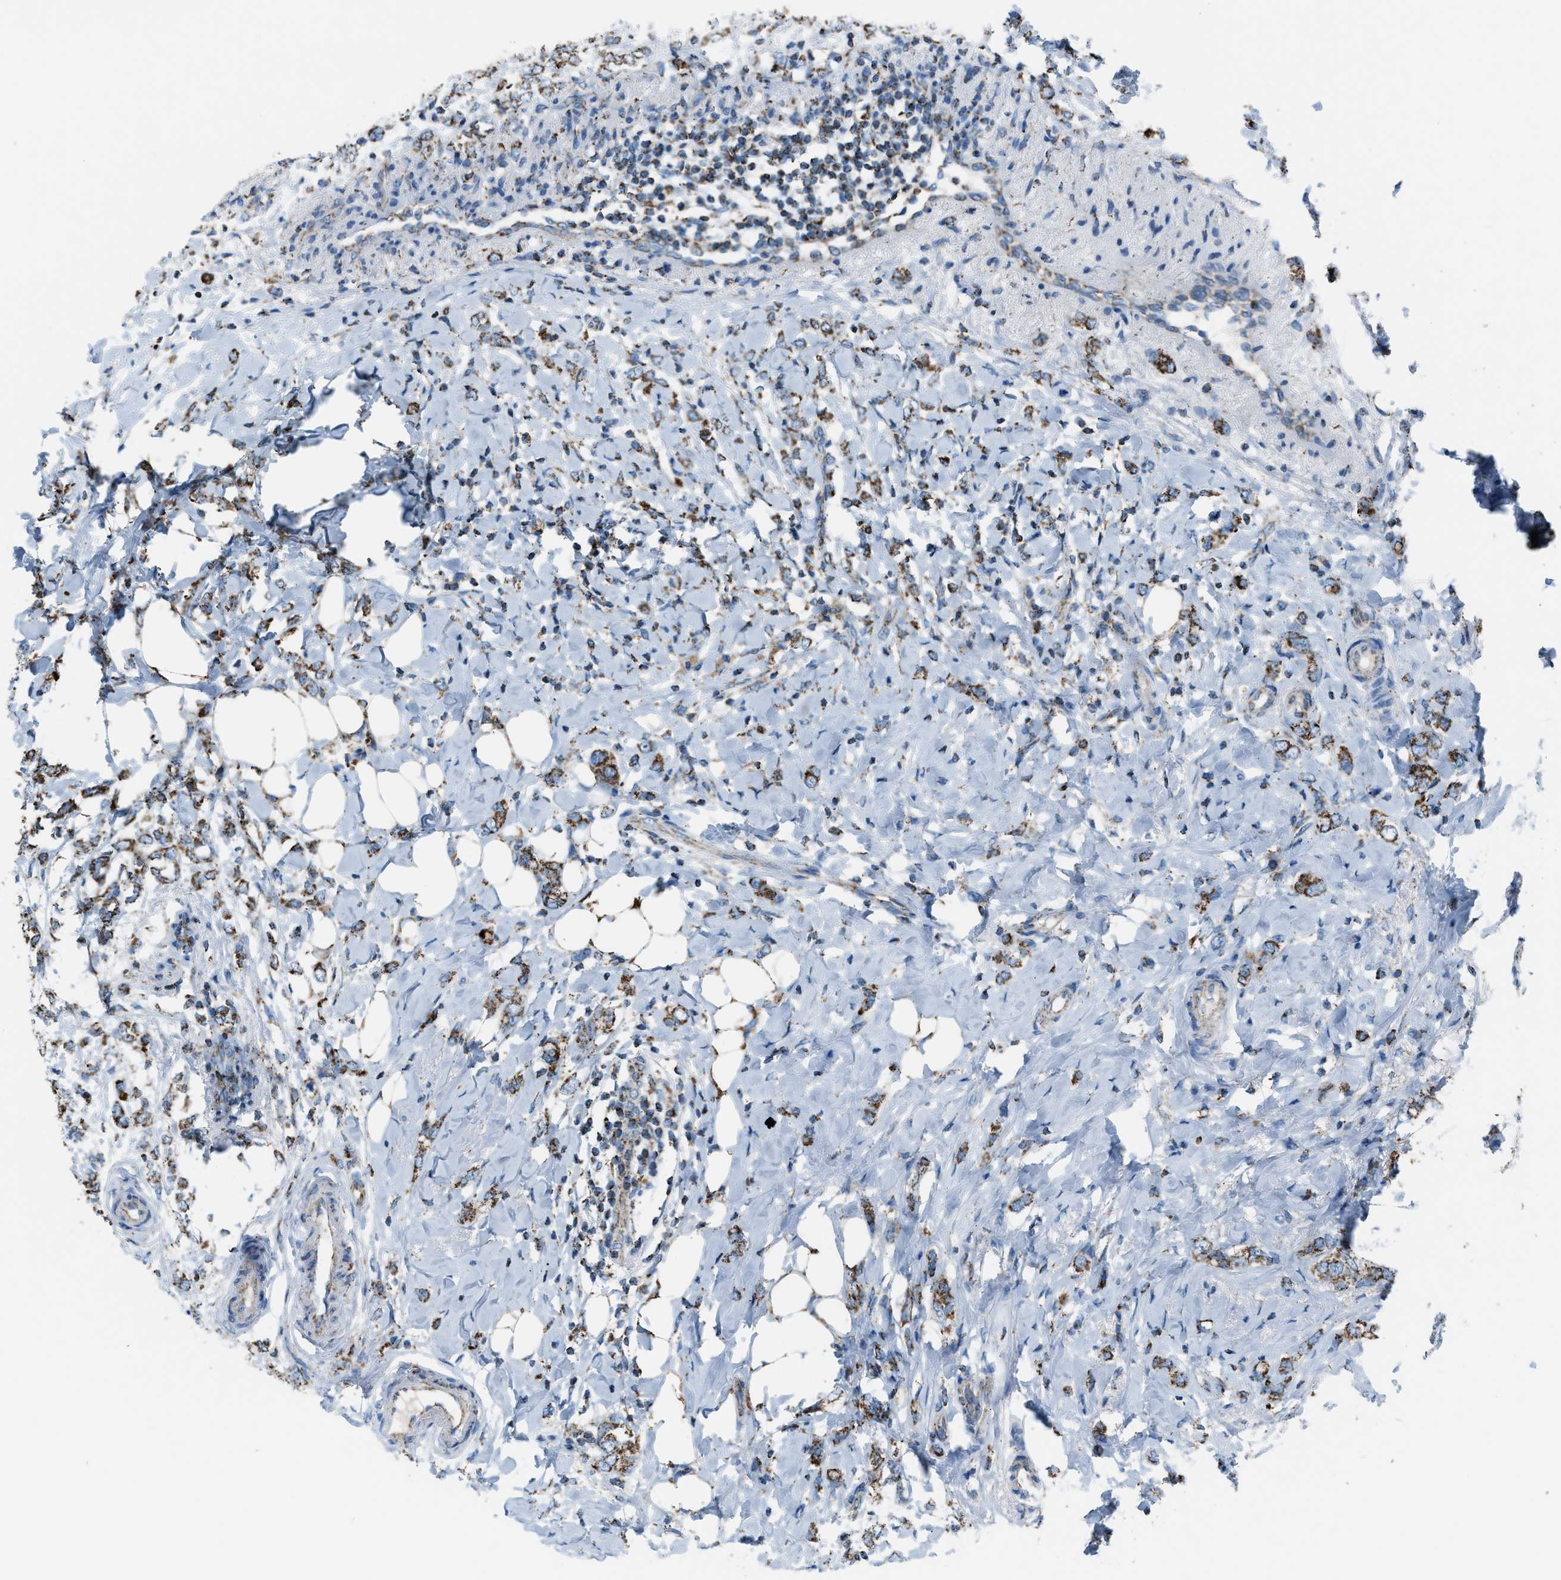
{"staining": {"intensity": "moderate", "quantity": ">75%", "location": "cytoplasmic/membranous"}, "tissue": "breast cancer", "cell_type": "Tumor cells", "image_type": "cancer", "snomed": [{"axis": "morphology", "description": "Normal tissue, NOS"}, {"axis": "morphology", "description": "Lobular carcinoma"}, {"axis": "topography", "description": "Breast"}], "caption": "Breast cancer (lobular carcinoma) was stained to show a protein in brown. There is medium levels of moderate cytoplasmic/membranous expression in approximately >75% of tumor cells. The staining was performed using DAB, with brown indicating positive protein expression. Nuclei are stained blue with hematoxylin.", "gene": "MDH2", "patient": {"sex": "female", "age": 47}}